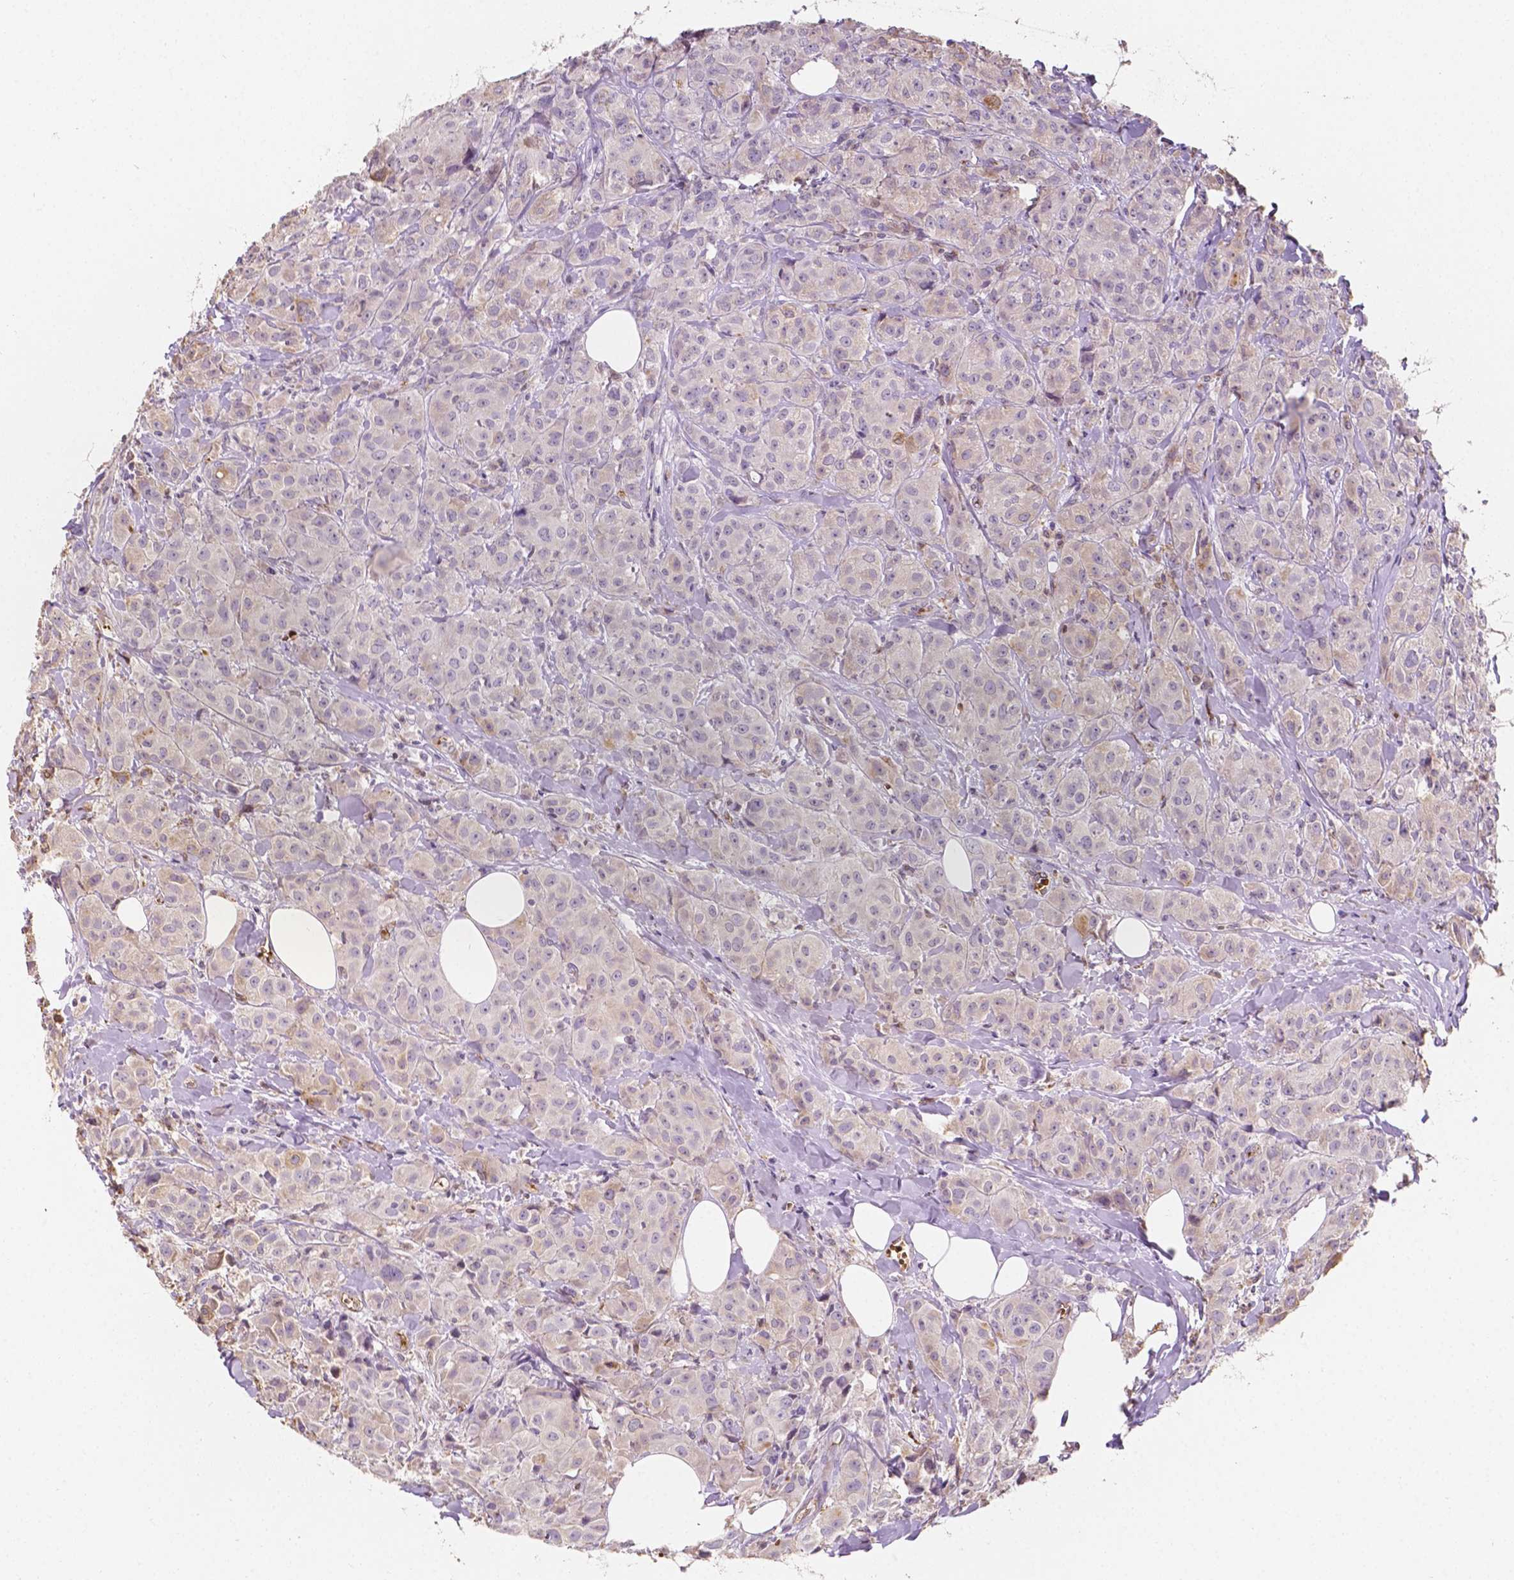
{"staining": {"intensity": "negative", "quantity": "none", "location": "none"}, "tissue": "breast cancer", "cell_type": "Tumor cells", "image_type": "cancer", "snomed": [{"axis": "morphology", "description": "Duct carcinoma"}, {"axis": "topography", "description": "Breast"}], "caption": "Image shows no significant protein positivity in tumor cells of infiltrating ductal carcinoma (breast). Nuclei are stained in blue.", "gene": "SLC22A4", "patient": {"sex": "female", "age": 43}}